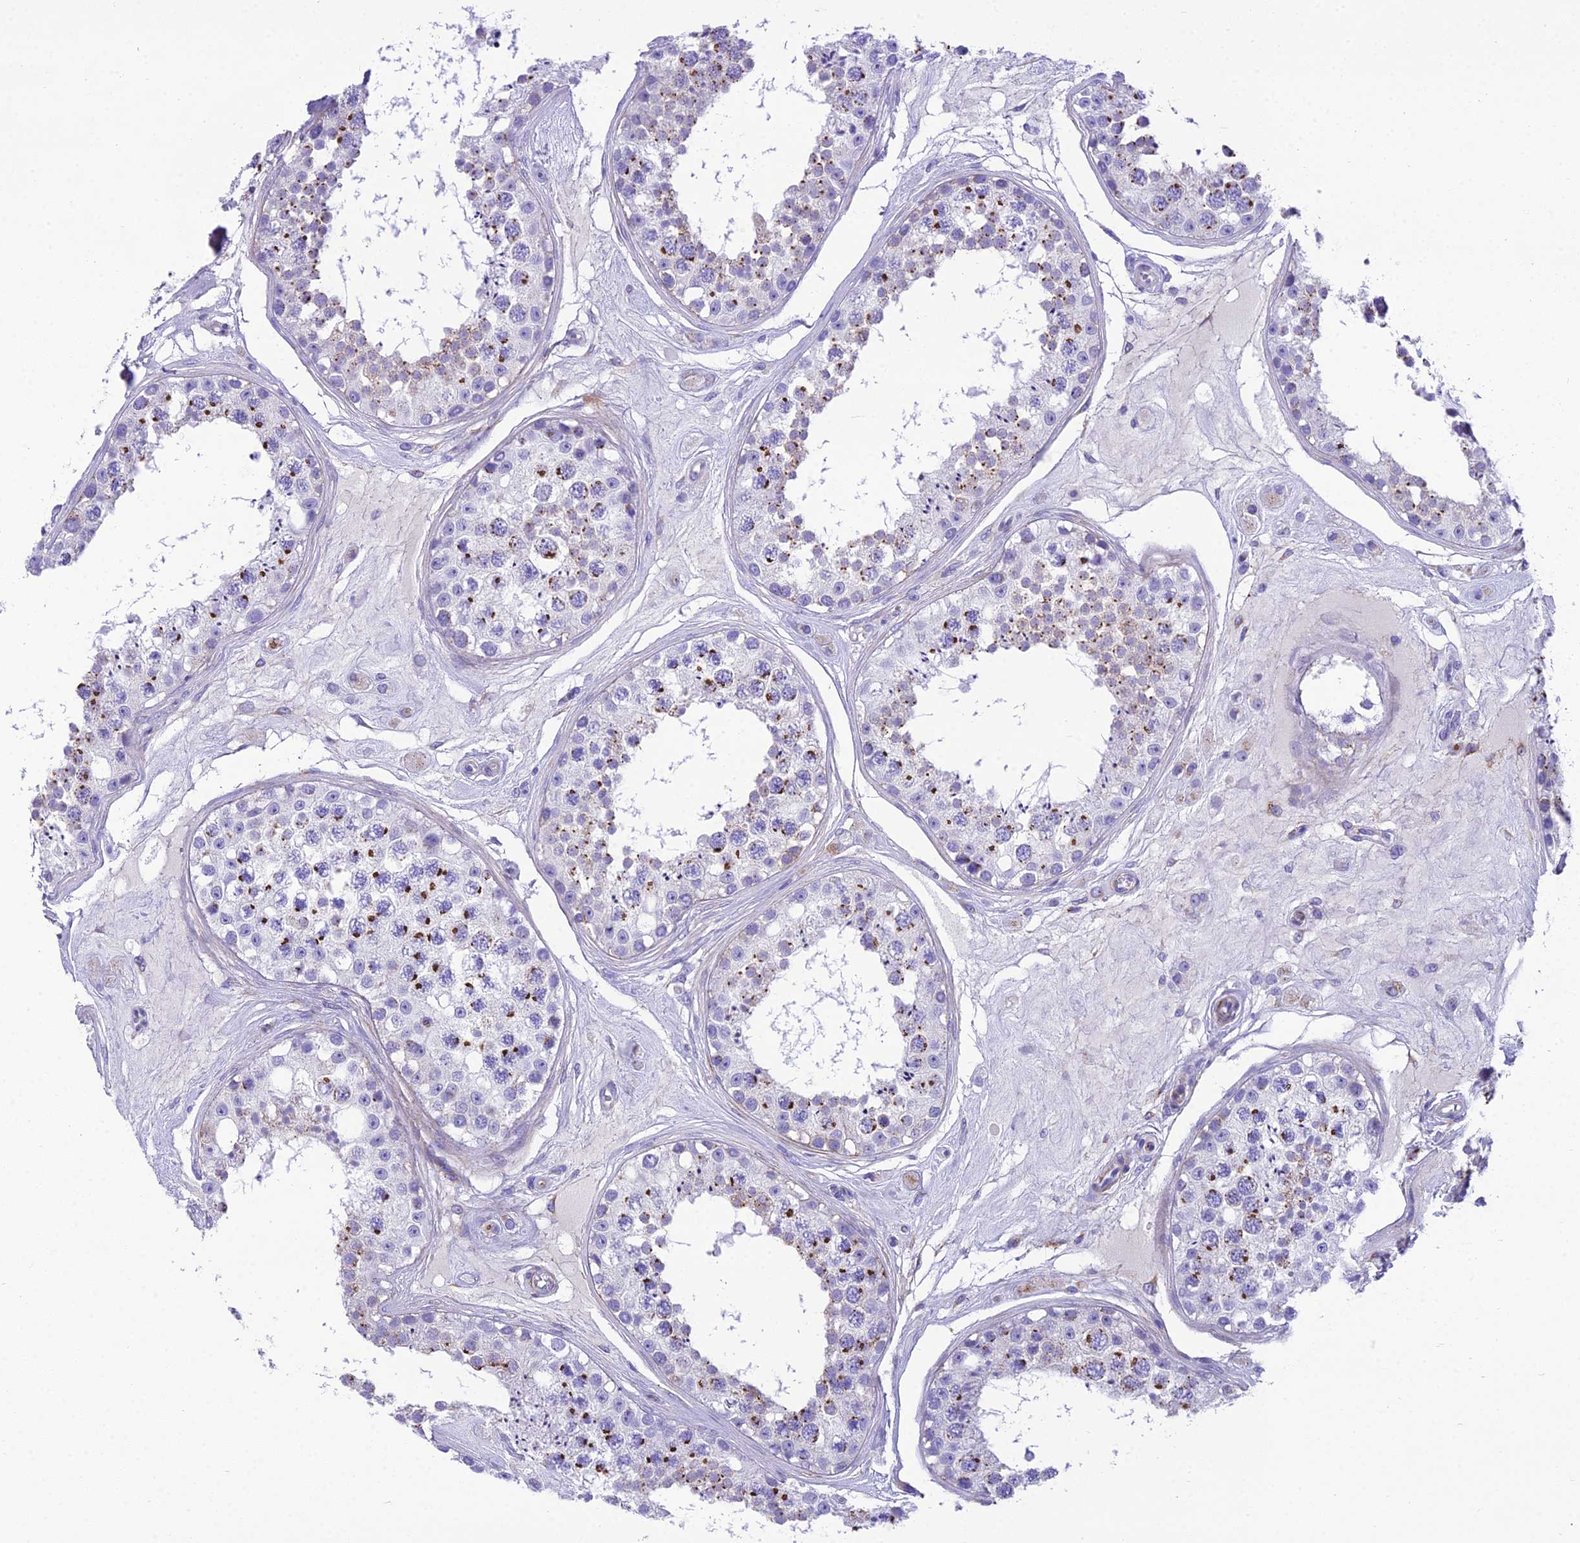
{"staining": {"intensity": "strong", "quantity": "<25%", "location": "cytoplasmic/membranous"}, "tissue": "testis", "cell_type": "Cells in seminiferous ducts", "image_type": "normal", "snomed": [{"axis": "morphology", "description": "Normal tissue, NOS"}, {"axis": "topography", "description": "Testis"}], "caption": "An immunohistochemistry image of normal tissue is shown. Protein staining in brown labels strong cytoplasmic/membranous positivity in testis within cells in seminiferous ducts.", "gene": "GFRA1", "patient": {"sex": "male", "age": 25}}